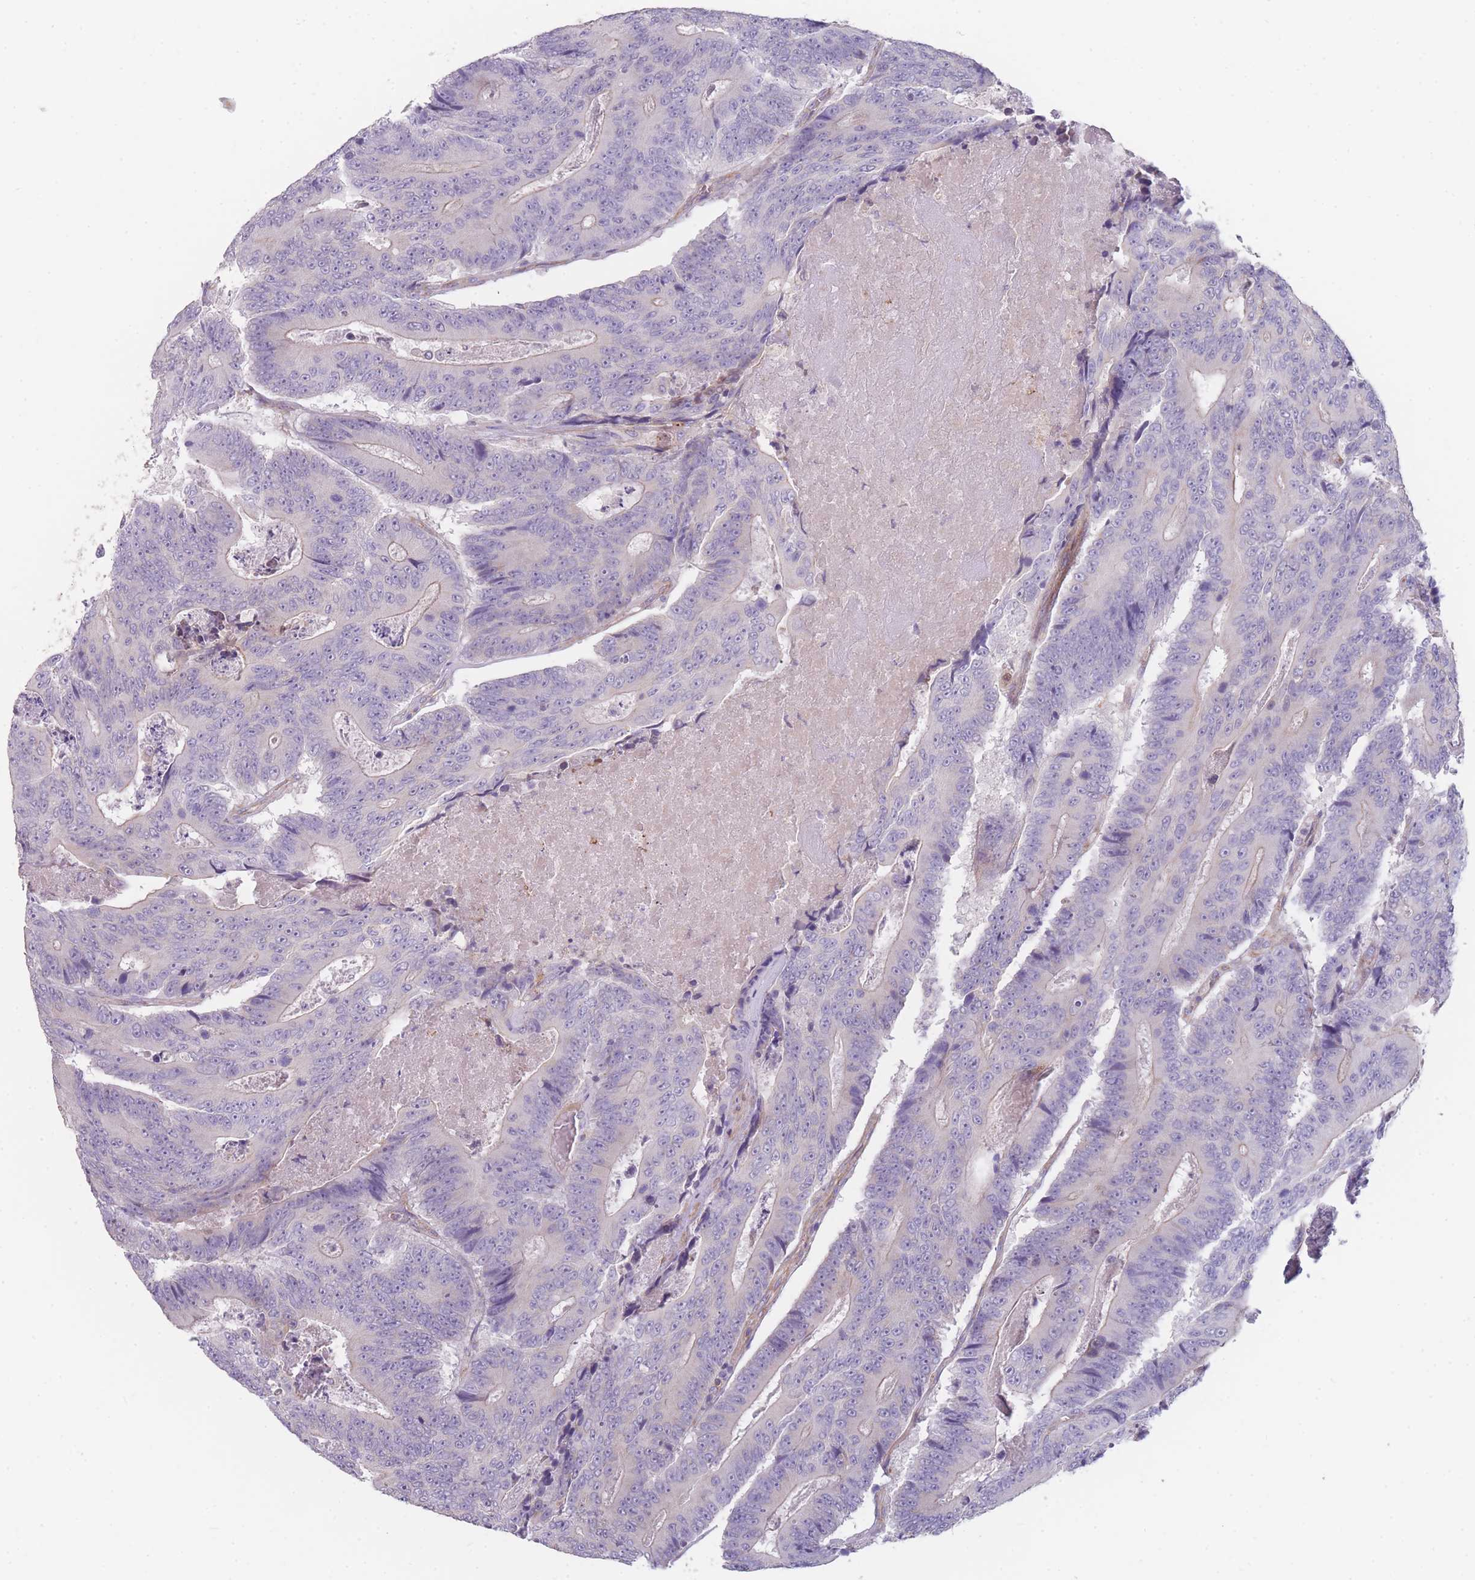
{"staining": {"intensity": "negative", "quantity": "none", "location": "none"}, "tissue": "colorectal cancer", "cell_type": "Tumor cells", "image_type": "cancer", "snomed": [{"axis": "morphology", "description": "Adenocarcinoma, NOS"}, {"axis": "topography", "description": "Colon"}], "caption": "DAB (3,3'-diaminobenzidine) immunohistochemical staining of colorectal cancer (adenocarcinoma) reveals no significant expression in tumor cells.", "gene": "SMPD4", "patient": {"sex": "male", "age": 83}}